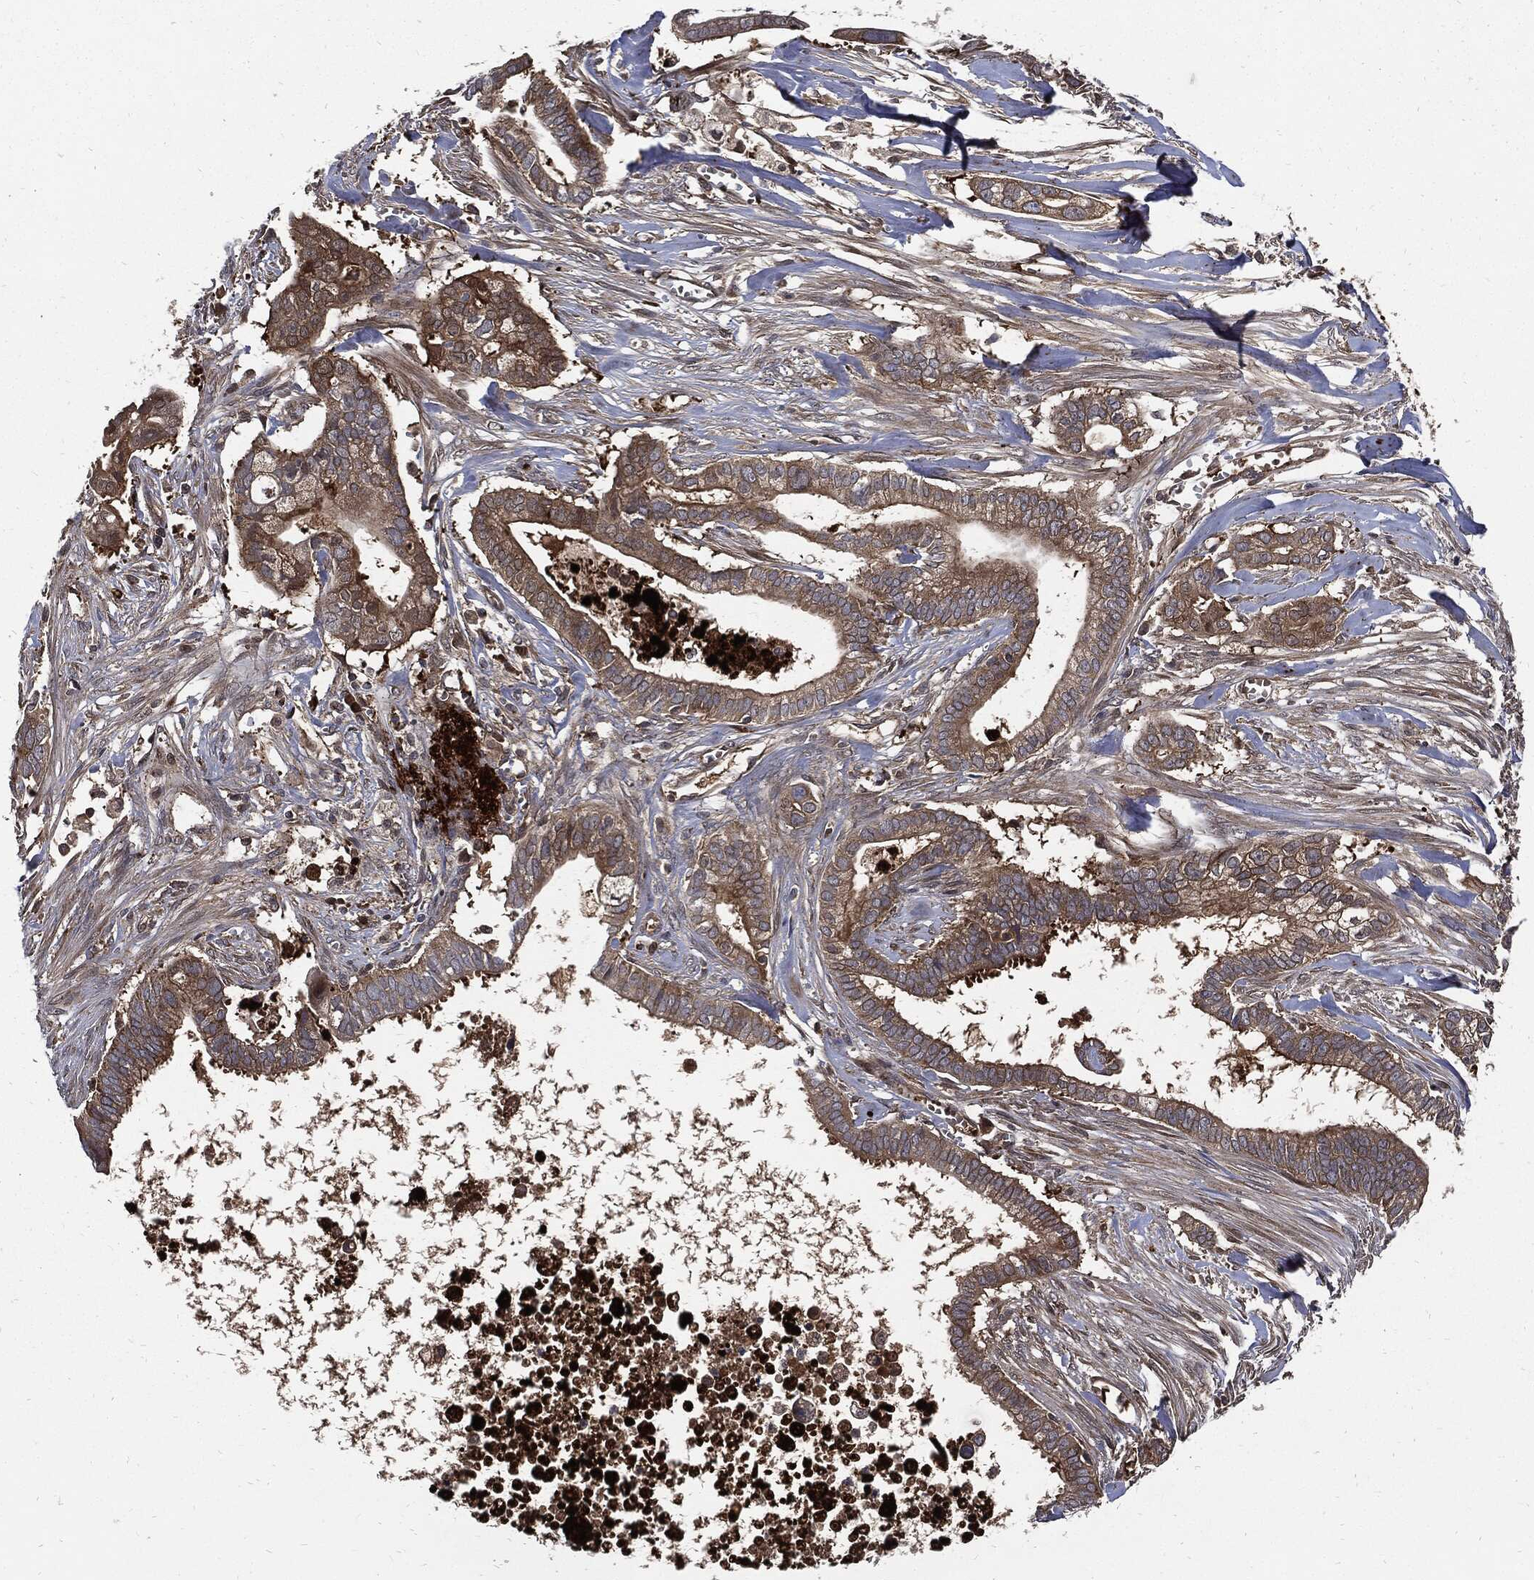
{"staining": {"intensity": "moderate", "quantity": "25%-75%", "location": "cytoplasmic/membranous"}, "tissue": "pancreatic cancer", "cell_type": "Tumor cells", "image_type": "cancer", "snomed": [{"axis": "morphology", "description": "Adenocarcinoma, NOS"}, {"axis": "topography", "description": "Pancreas"}], "caption": "Protein analysis of pancreatic cancer (adenocarcinoma) tissue reveals moderate cytoplasmic/membranous staining in approximately 25%-75% of tumor cells.", "gene": "CLU", "patient": {"sex": "male", "age": 61}}